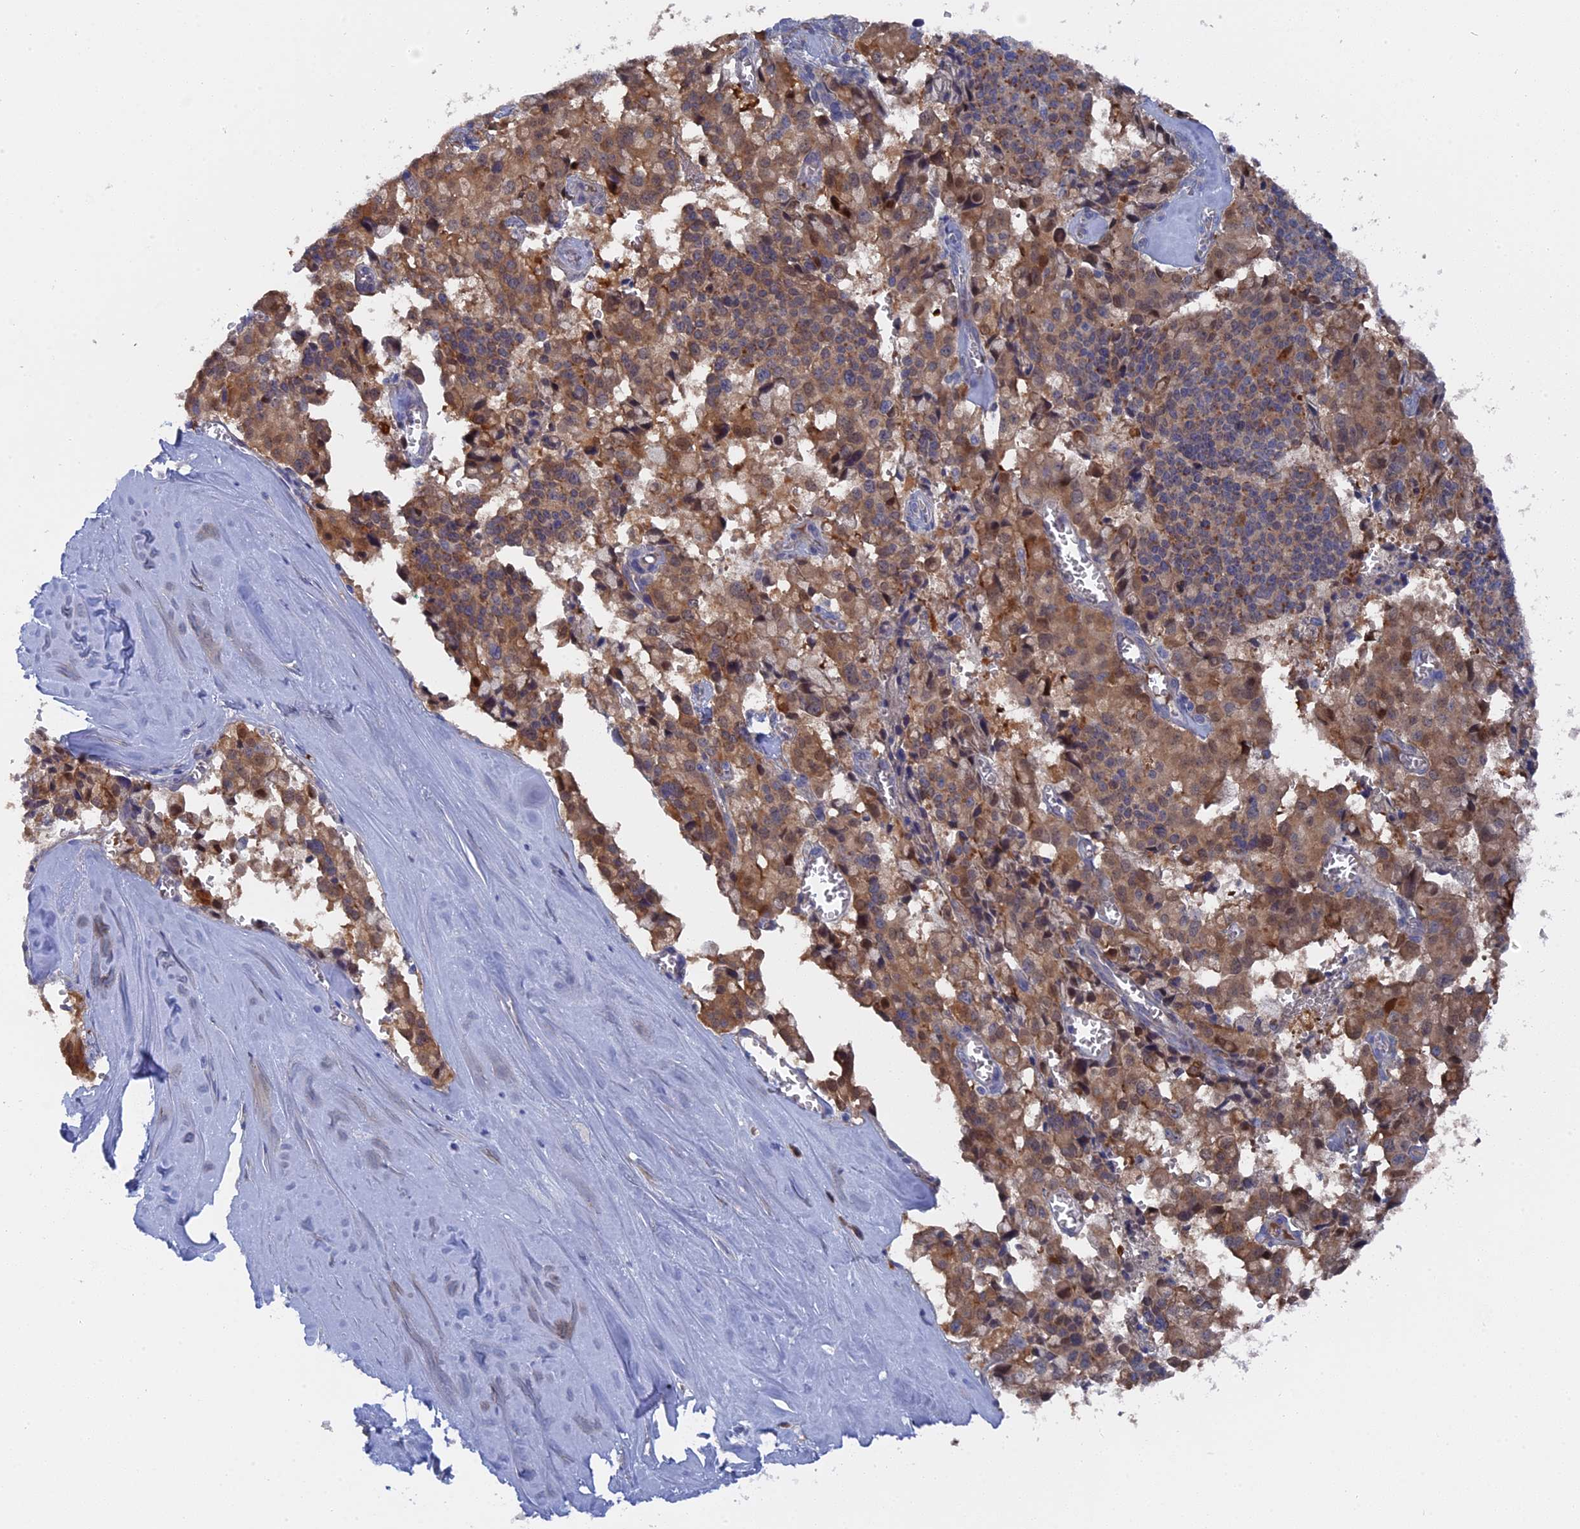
{"staining": {"intensity": "strong", "quantity": ">75%", "location": "cytoplasmic/membranous"}, "tissue": "pancreatic cancer", "cell_type": "Tumor cells", "image_type": "cancer", "snomed": [{"axis": "morphology", "description": "Adenocarcinoma, NOS"}, {"axis": "topography", "description": "Pancreas"}], "caption": "Immunohistochemistry of adenocarcinoma (pancreatic) shows high levels of strong cytoplasmic/membranous staining in about >75% of tumor cells. (Stains: DAB (3,3'-diaminobenzidine) in brown, nuclei in blue, Microscopy: brightfield microscopy at high magnification).", "gene": "TMEM161A", "patient": {"sex": "male", "age": 65}}